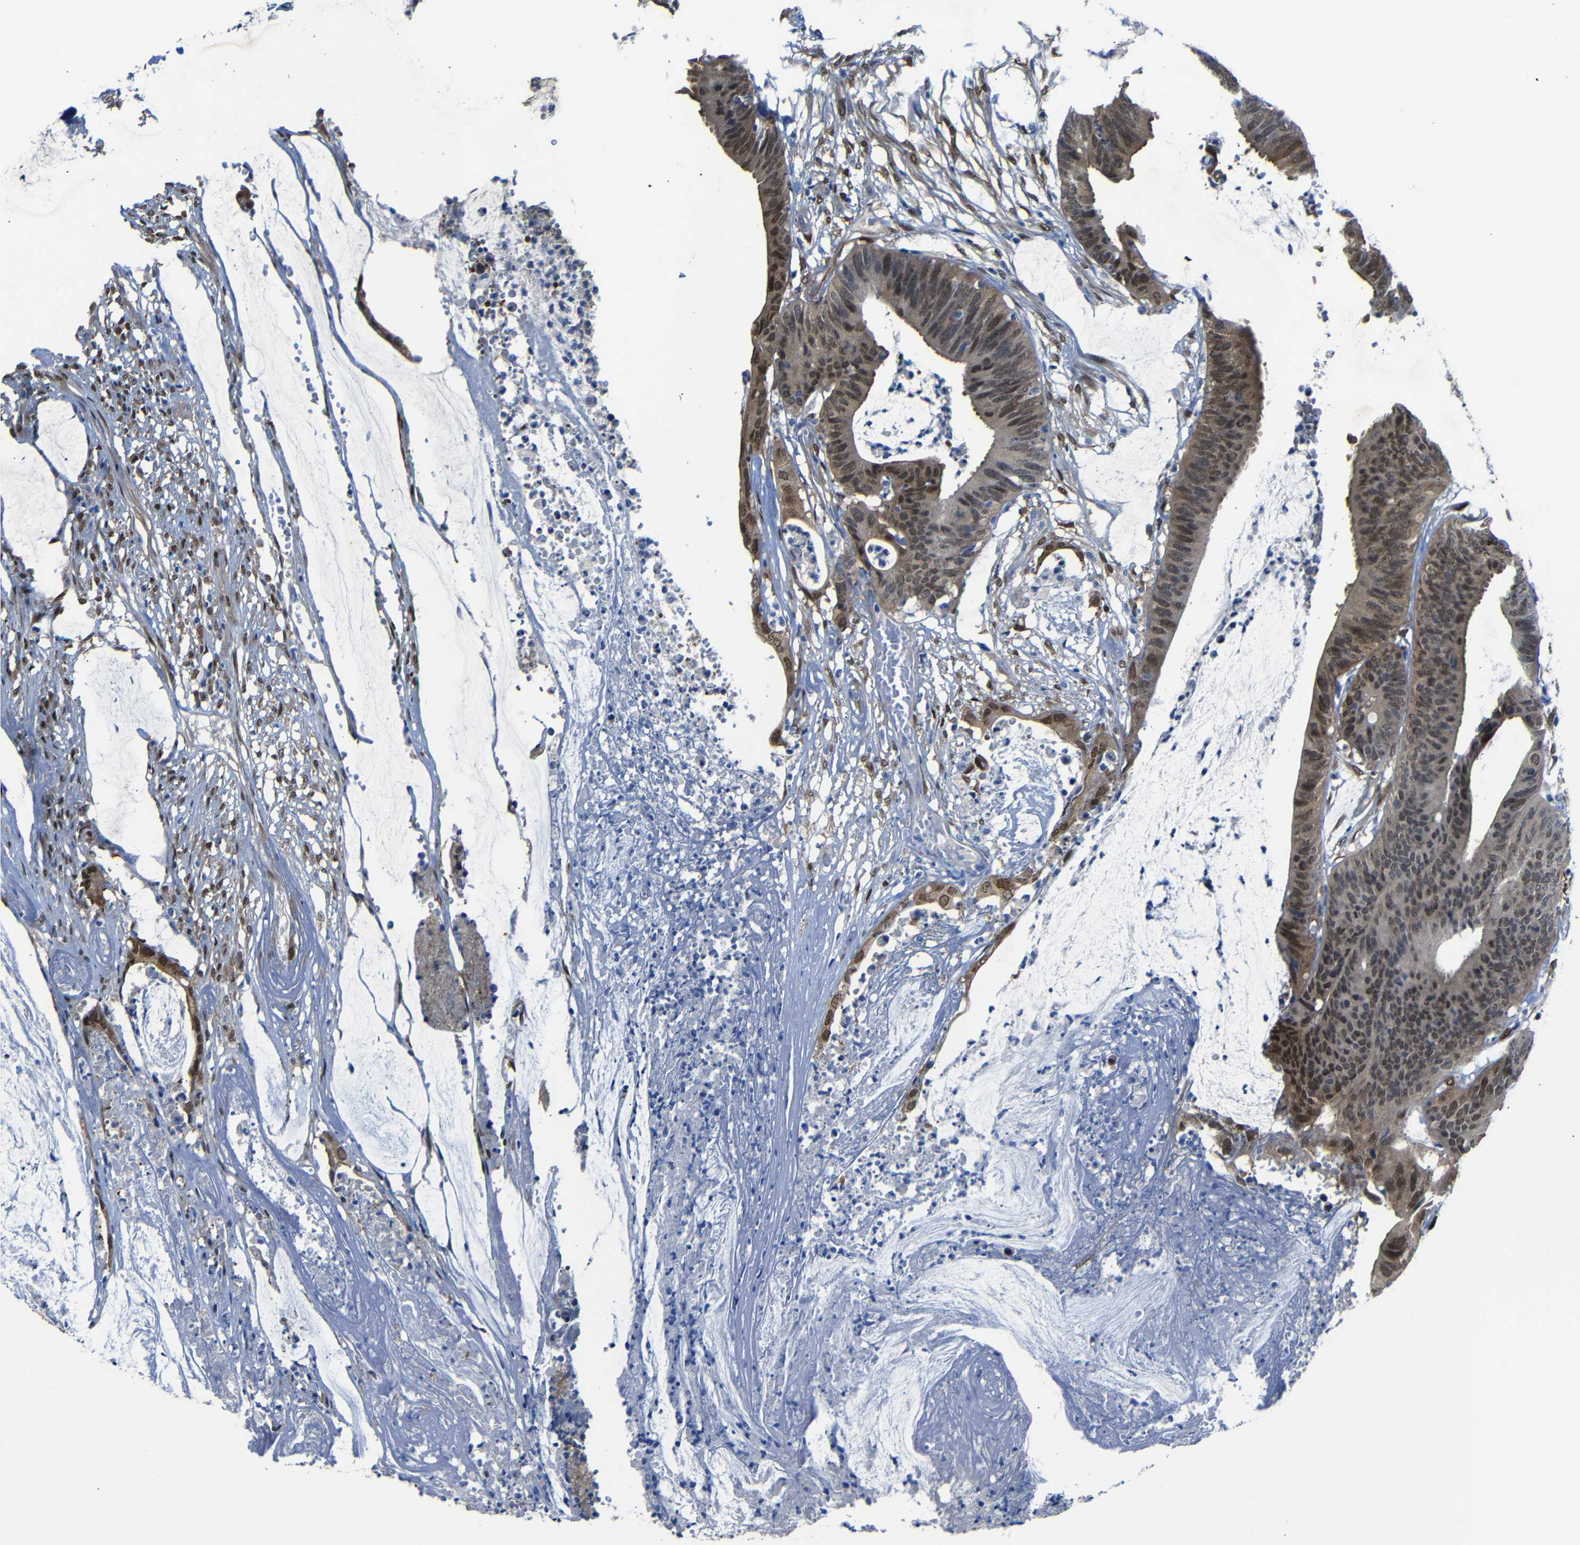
{"staining": {"intensity": "moderate", "quantity": ">75%", "location": "cytoplasmic/membranous,nuclear"}, "tissue": "colorectal cancer", "cell_type": "Tumor cells", "image_type": "cancer", "snomed": [{"axis": "morphology", "description": "Adenocarcinoma, NOS"}, {"axis": "topography", "description": "Rectum"}], "caption": "Tumor cells reveal medium levels of moderate cytoplasmic/membranous and nuclear expression in approximately >75% of cells in human colorectal cancer.", "gene": "YAP1", "patient": {"sex": "female", "age": 66}}